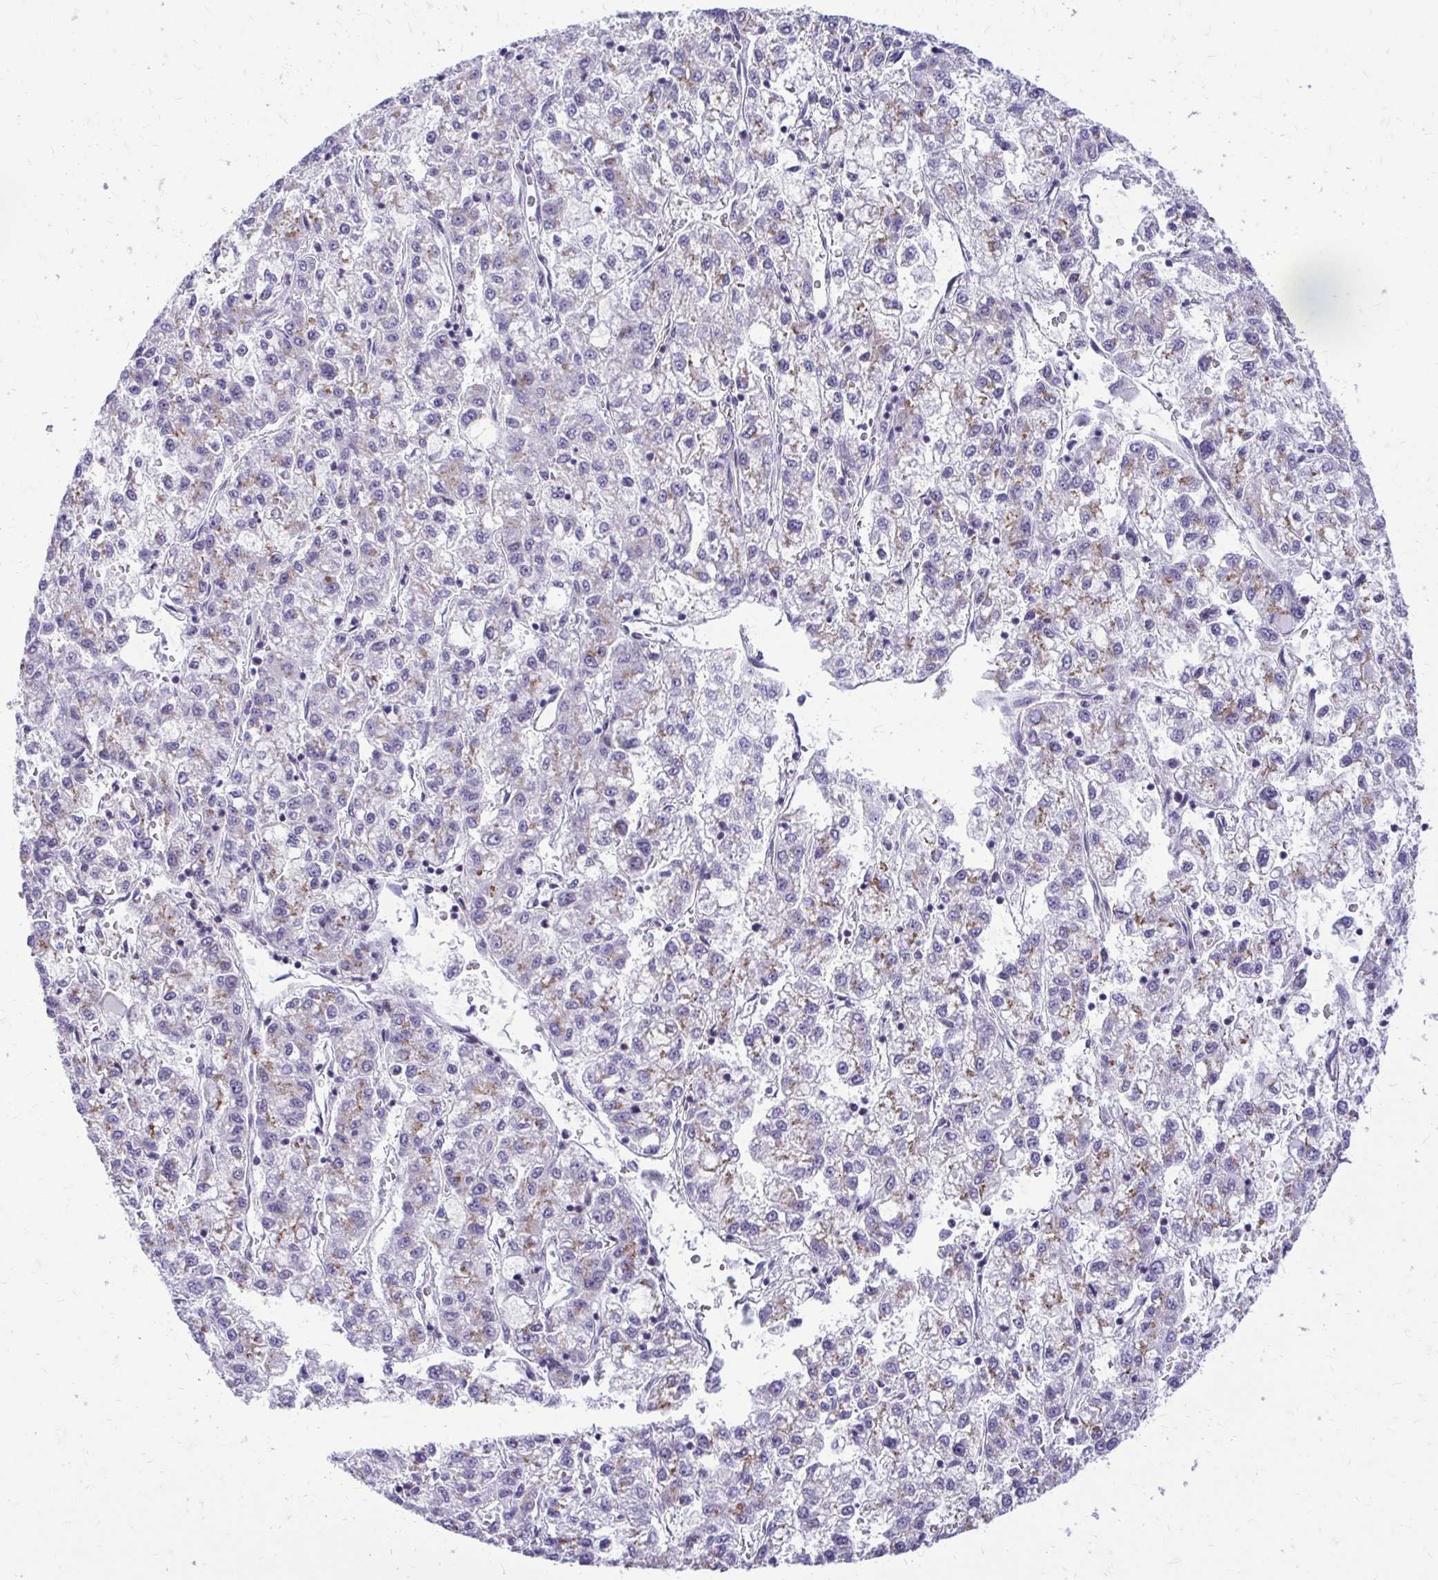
{"staining": {"intensity": "weak", "quantity": "<25%", "location": "cytoplasmic/membranous"}, "tissue": "liver cancer", "cell_type": "Tumor cells", "image_type": "cancer", "snomed": [{"axis": "morphology", "description": "Carcinoma, Hepatocellular, NOS"}, {"axis": "topography", "description": "Liver"}], "caption": "Protein analysis of hepatocellular carcinoma (liver) reveals no significant expression in tumor cells.", "gene": "NIFK", "patient": {"sex": "male", "age": 40}}